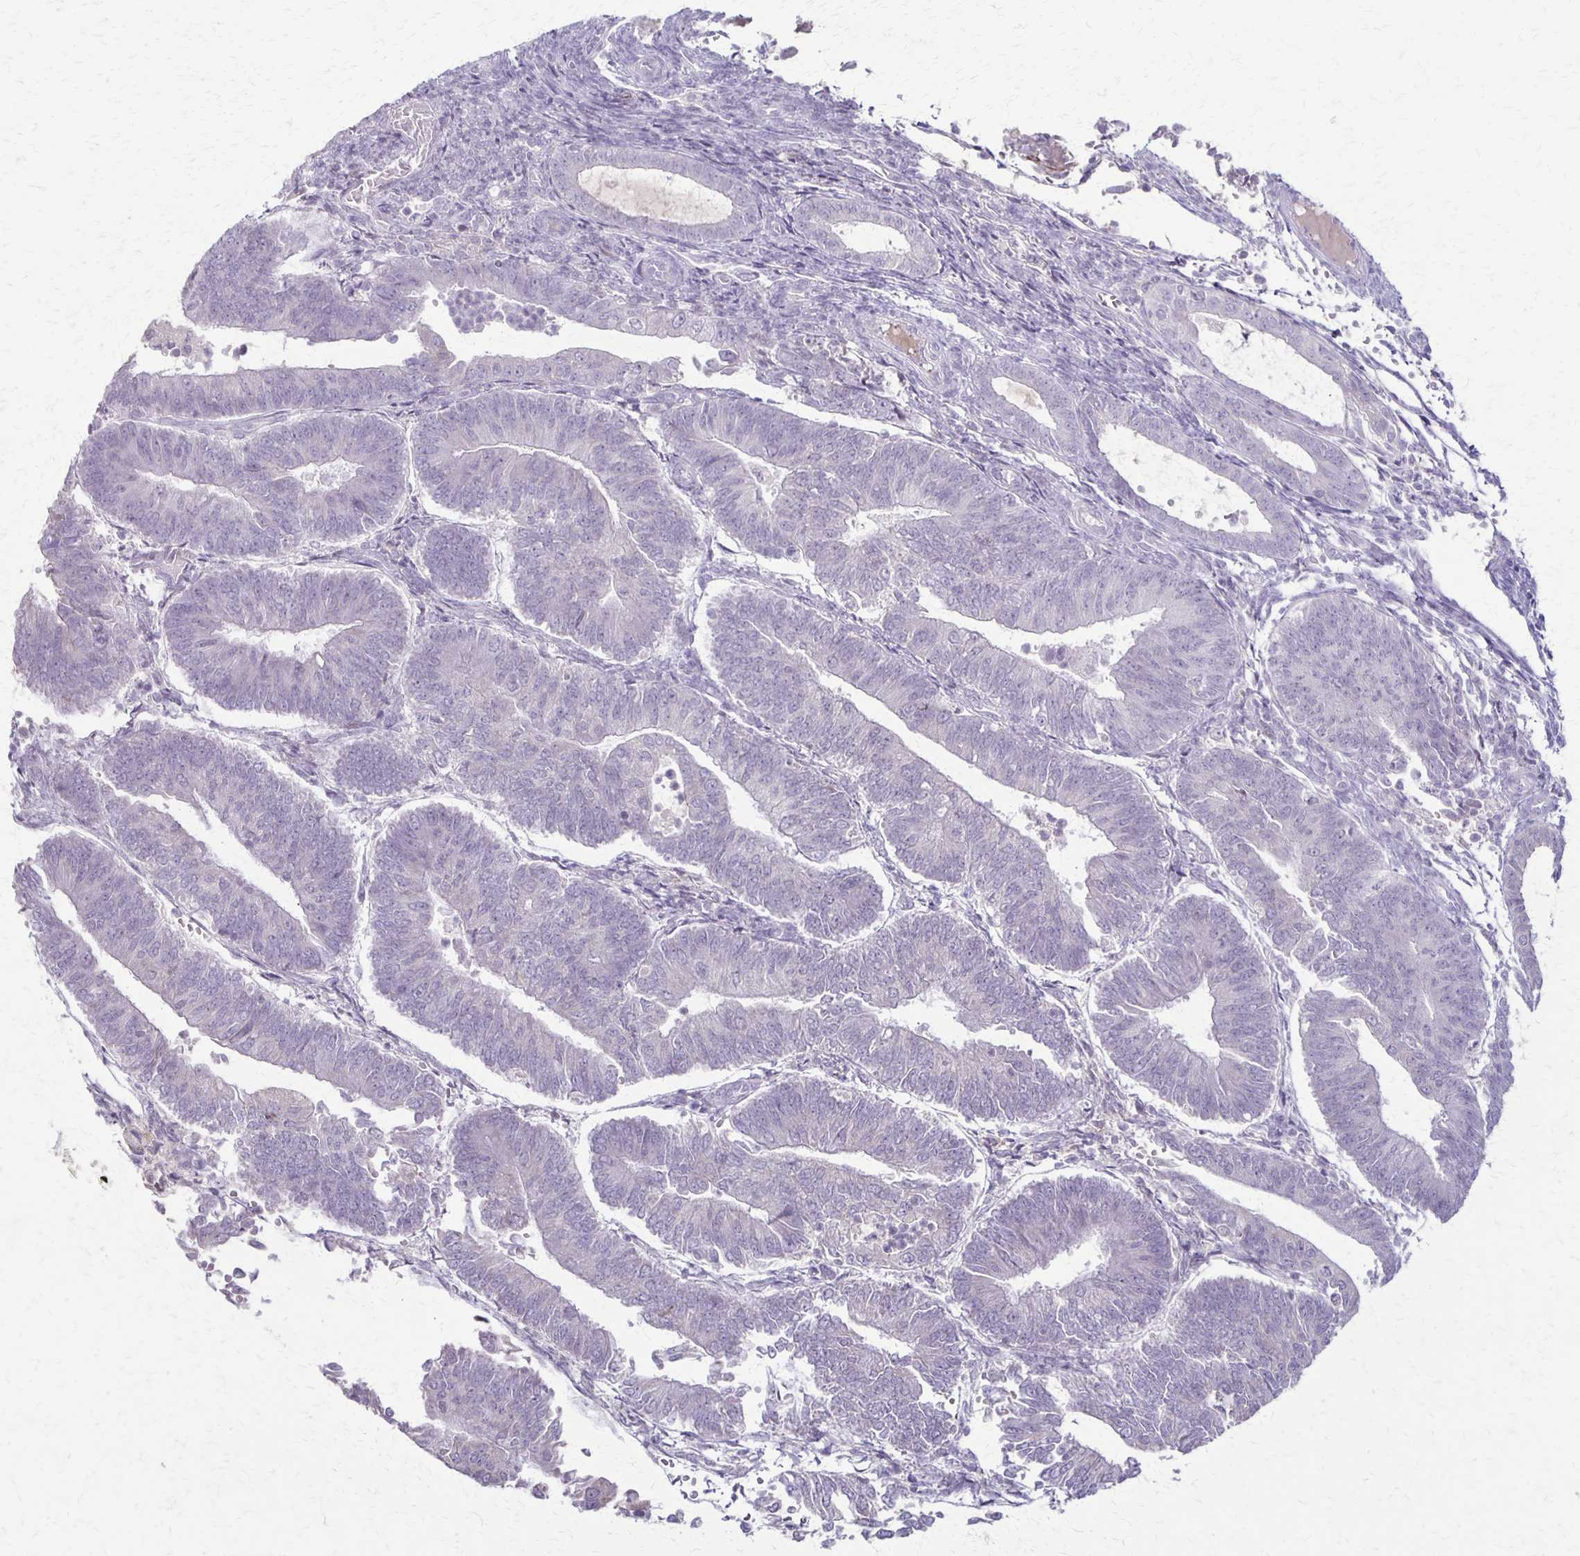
{"staining": {"intensity": "negative", "quantity": "none", "location": "none"}, "tissue": "endometrial cancer", "cell_type": "Tumor cells", "image_type": "cancer", "snomed": [{"axis": "morphology", "description": "Adenocarcinoma, NOS"}, {"axis": "topography", "description": "Endometrium"}], "caption": "Human adenocarcinoma (endometrial) stained for a protein using immunohistochemistry displays no staining in tumor cells.", "gene": "SLC35E2B", "patient": {"sex": "female", "age": 65}}